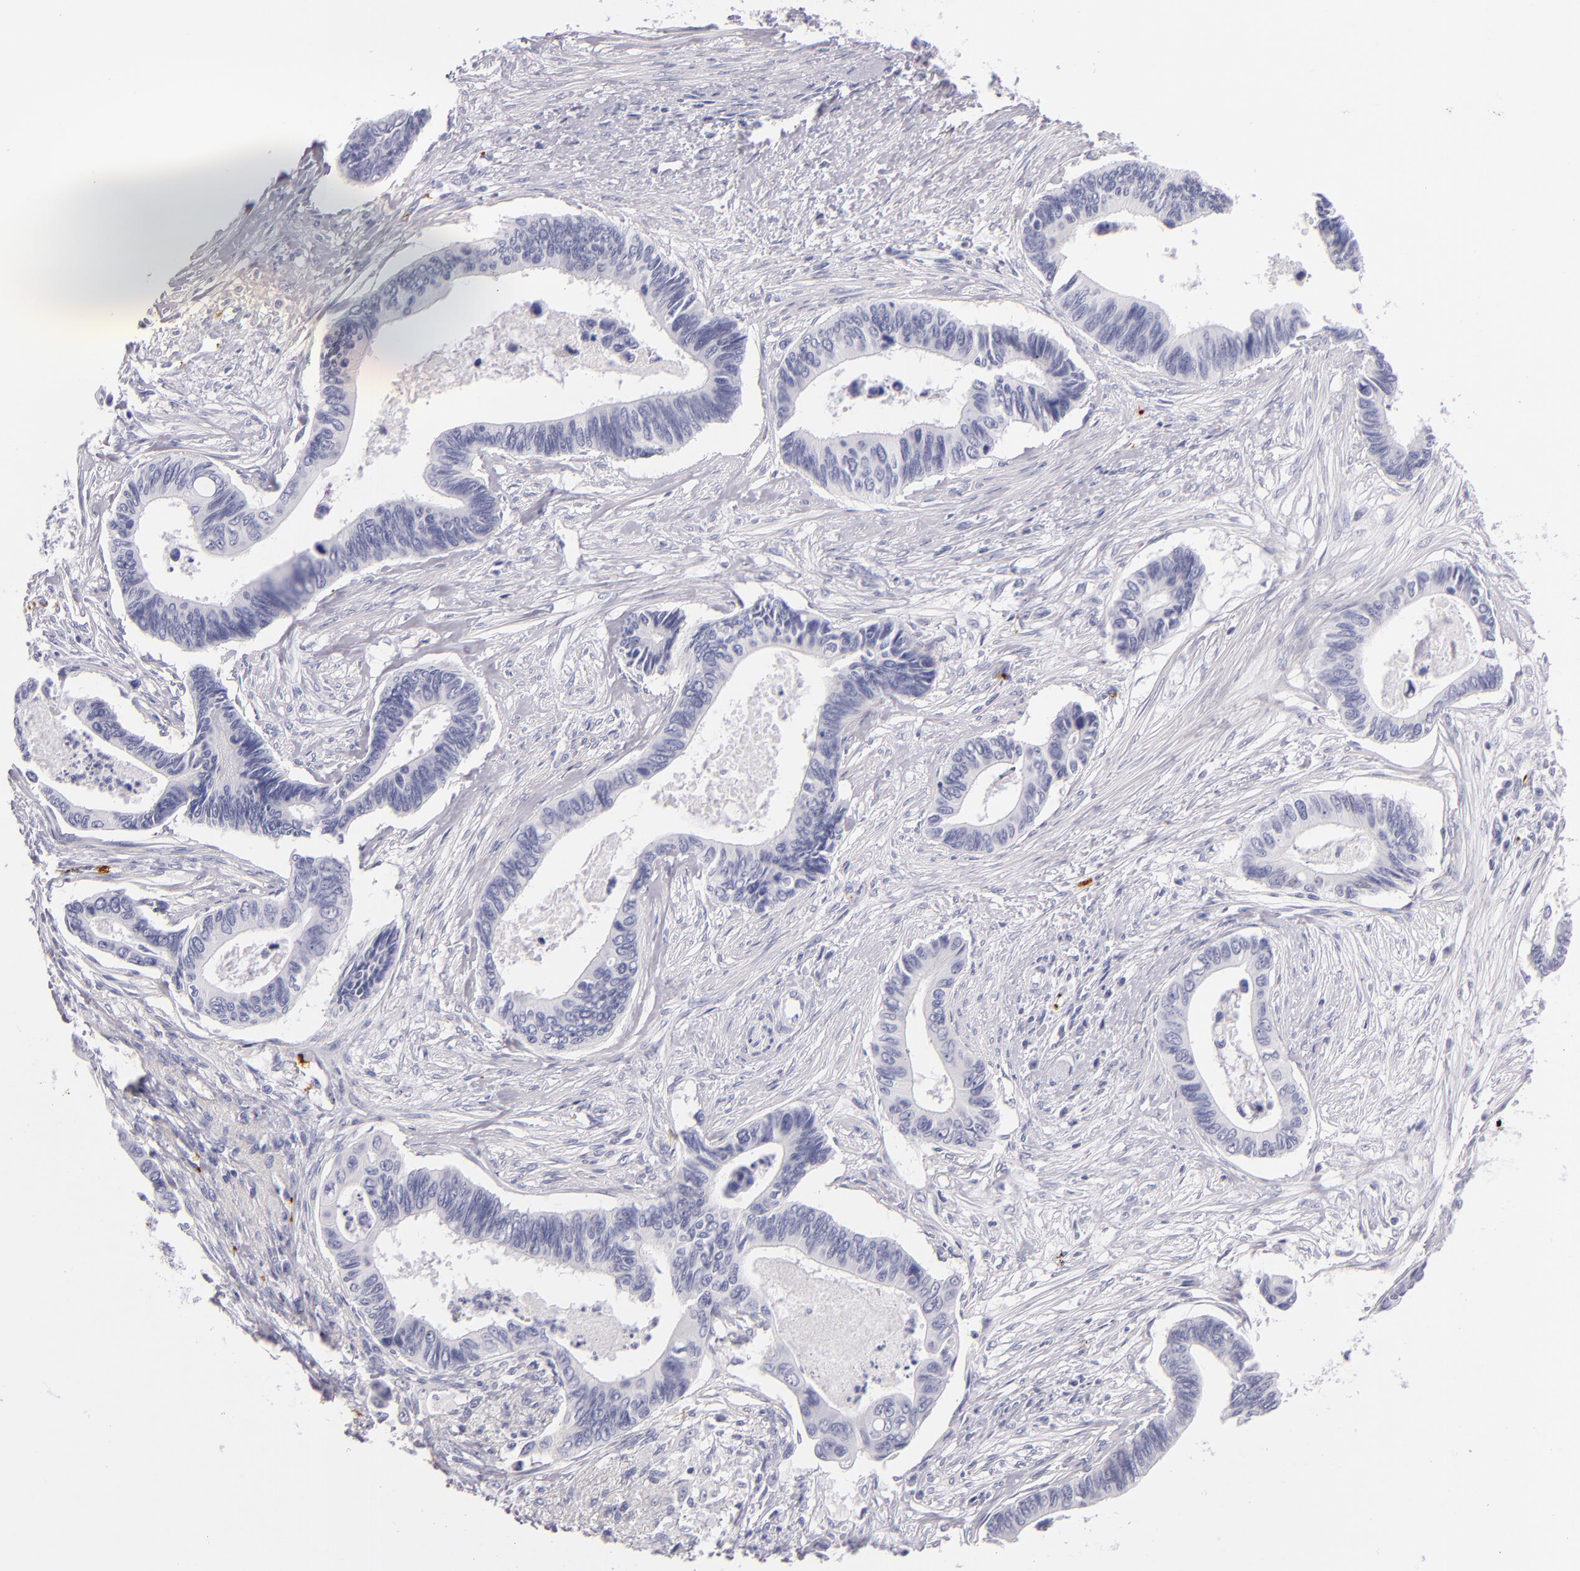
{"staining": {"intensity": "negative", "quantity": "none", "location": "none"}, "tissue": "pancreatic cancer", "cell_type": "Tumor cells", "image_type": "cancer", "snomed": [{"axis": "morphology", "description": "Adenocarcinoma, NOS"}, {"axis": "topography", "description": "Pancreas"}], "caption": "A photomicrograph of pancreatic cancer stained for a protein demonstrates no brown staining in tumor cells.", "gene": "GP1BA", "patient": {"sex": "female", "age": 70}}